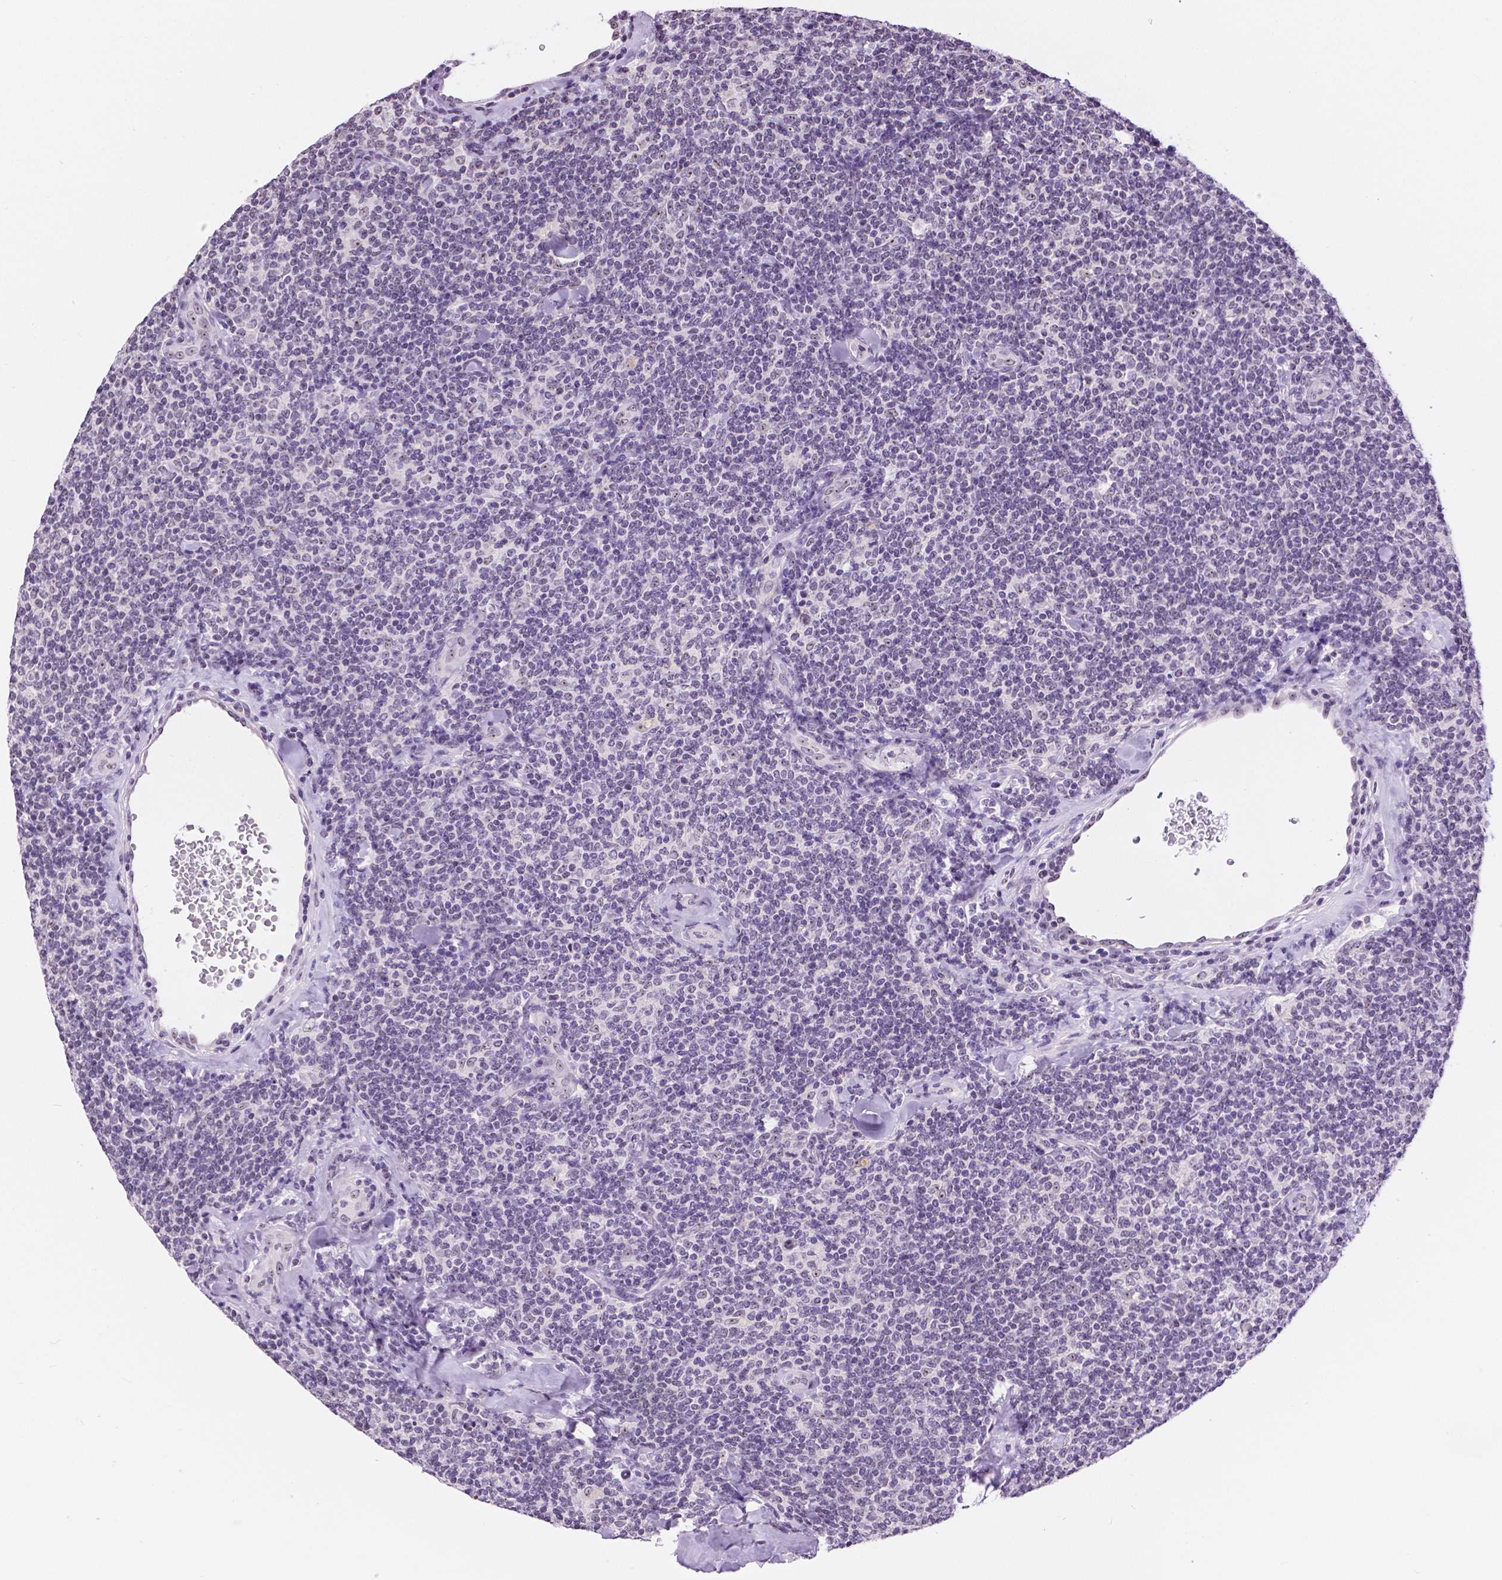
{"staining": {"intensity": "negative", "quantity": "none", "location": "none"}, "tissue": "lymphoma", "cell_type": "Tumor cells", "image_type": "cancer", "snomed": [{"axis": "morphology", "description": "Malignant lymphoma, non-Hodgkin's type, Low grade"}, {"axis": "topography", "description": "Lymph node"}], "caption": "A photomicrograph of human lymphoma is negative for staining in tumor cells. The staining was performed using DAB (3,3'-diaminobenzidine) to visualize the protein expression in brown, while the nuclei were stained in blue with hematoxylin (Magnification: 20x).", "gene": "NHP2", "patient": {"sex": "female", "age": 56}}